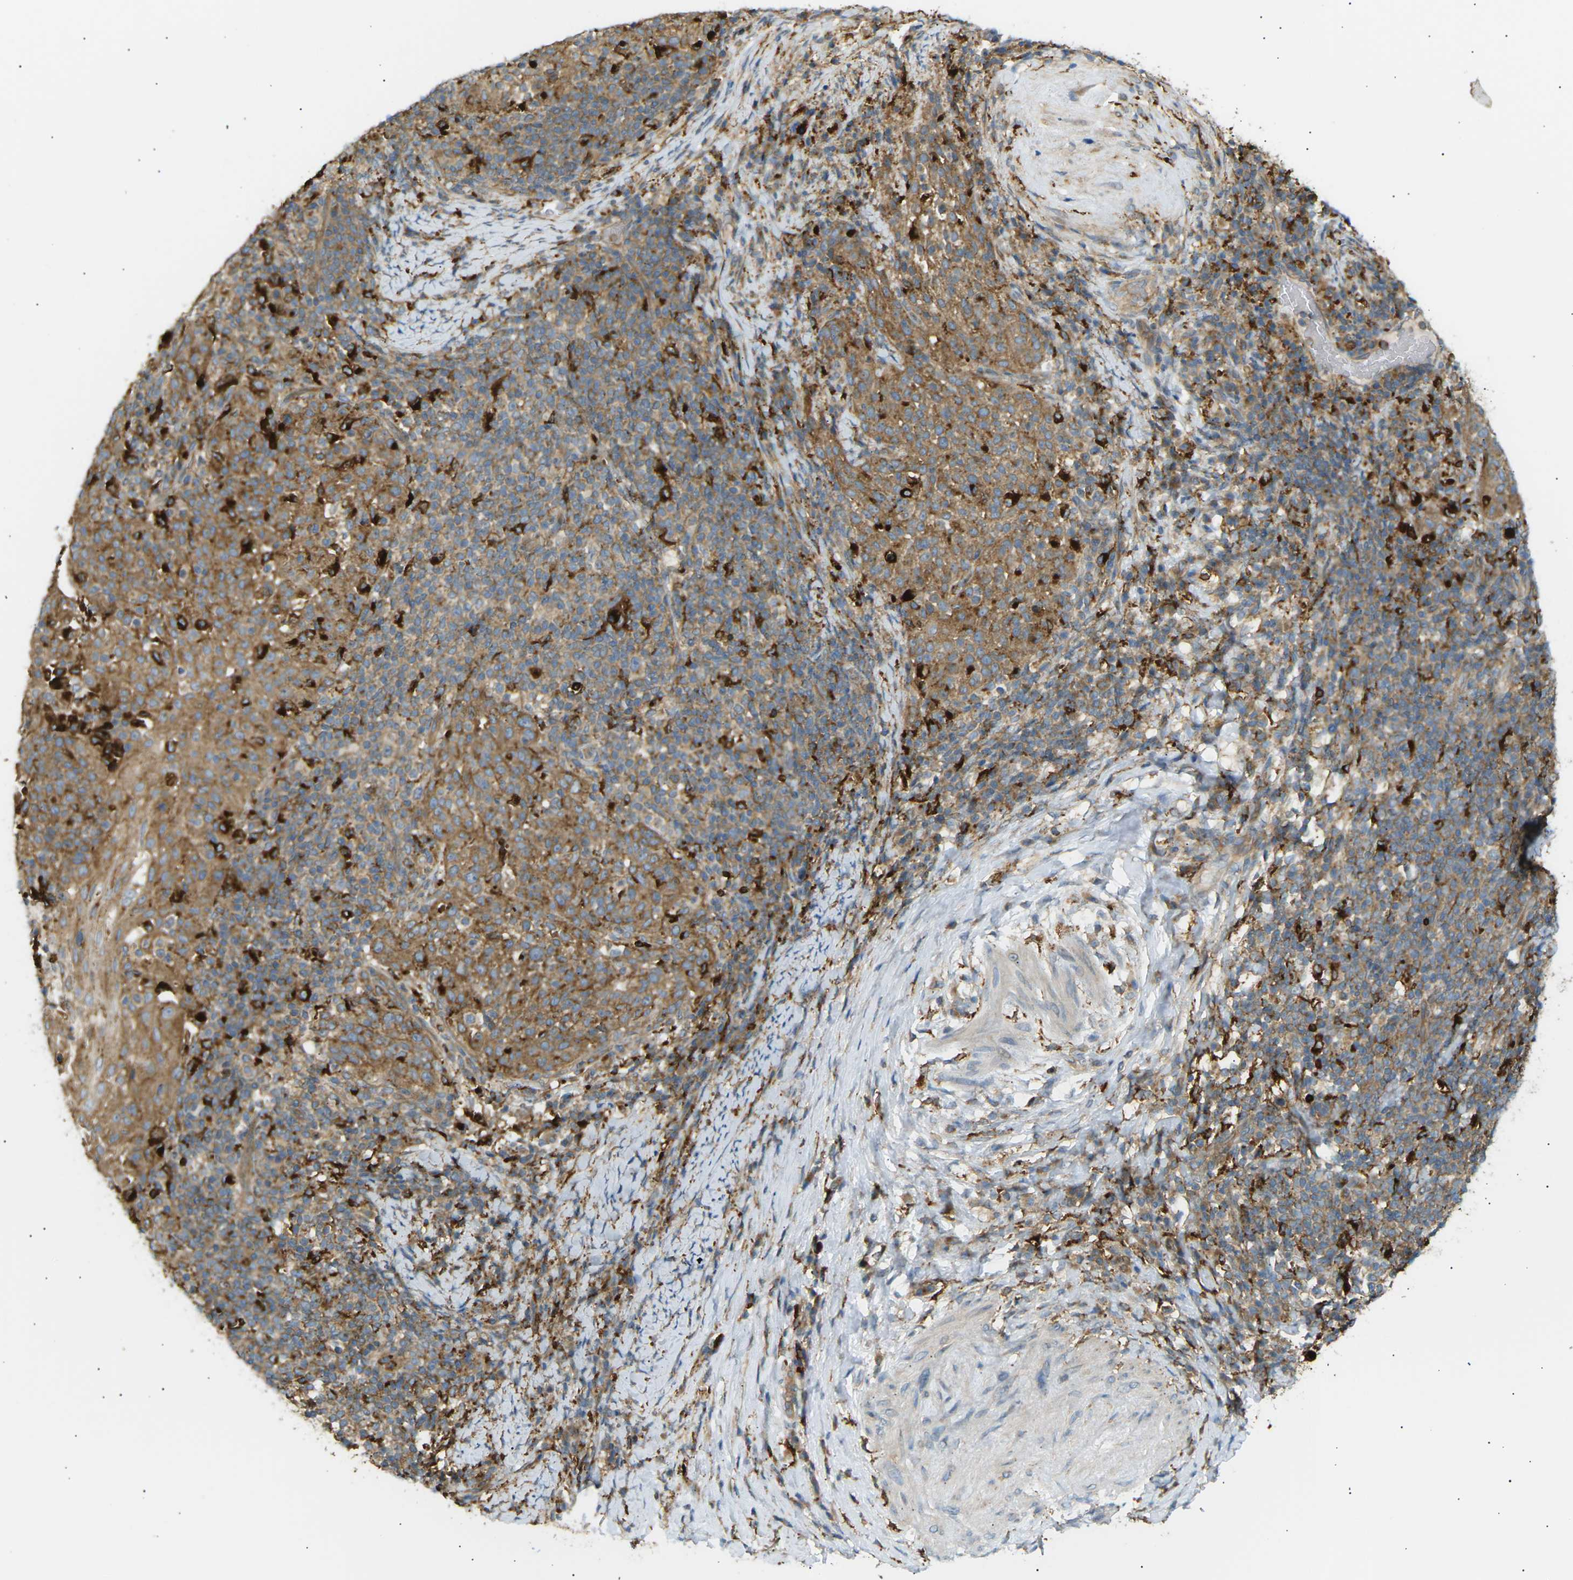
{"staining": {"intensity": "moderate", "quantity": ">75%", "location": "cytoplasmic/membranous"}, "tissue": "cervical cancer", "cell_type": "Tumor cells", "image_type": "cancer", "snomed": [{"axis": "morphology", "description": "Squamous cell carcinoma, NOS"}, {"axis": "topography", "description": "Cervix"}], "caption": "This image demonstrates immunohistochemistry (IHC) staining of human cervical squamous cell carcinoma, with medium moderate cytoplasmic/membranous positivity in approximately >75% of tumor cells.", "gene": "CDK17", "patient": {"sex": "female", "age": 51}}